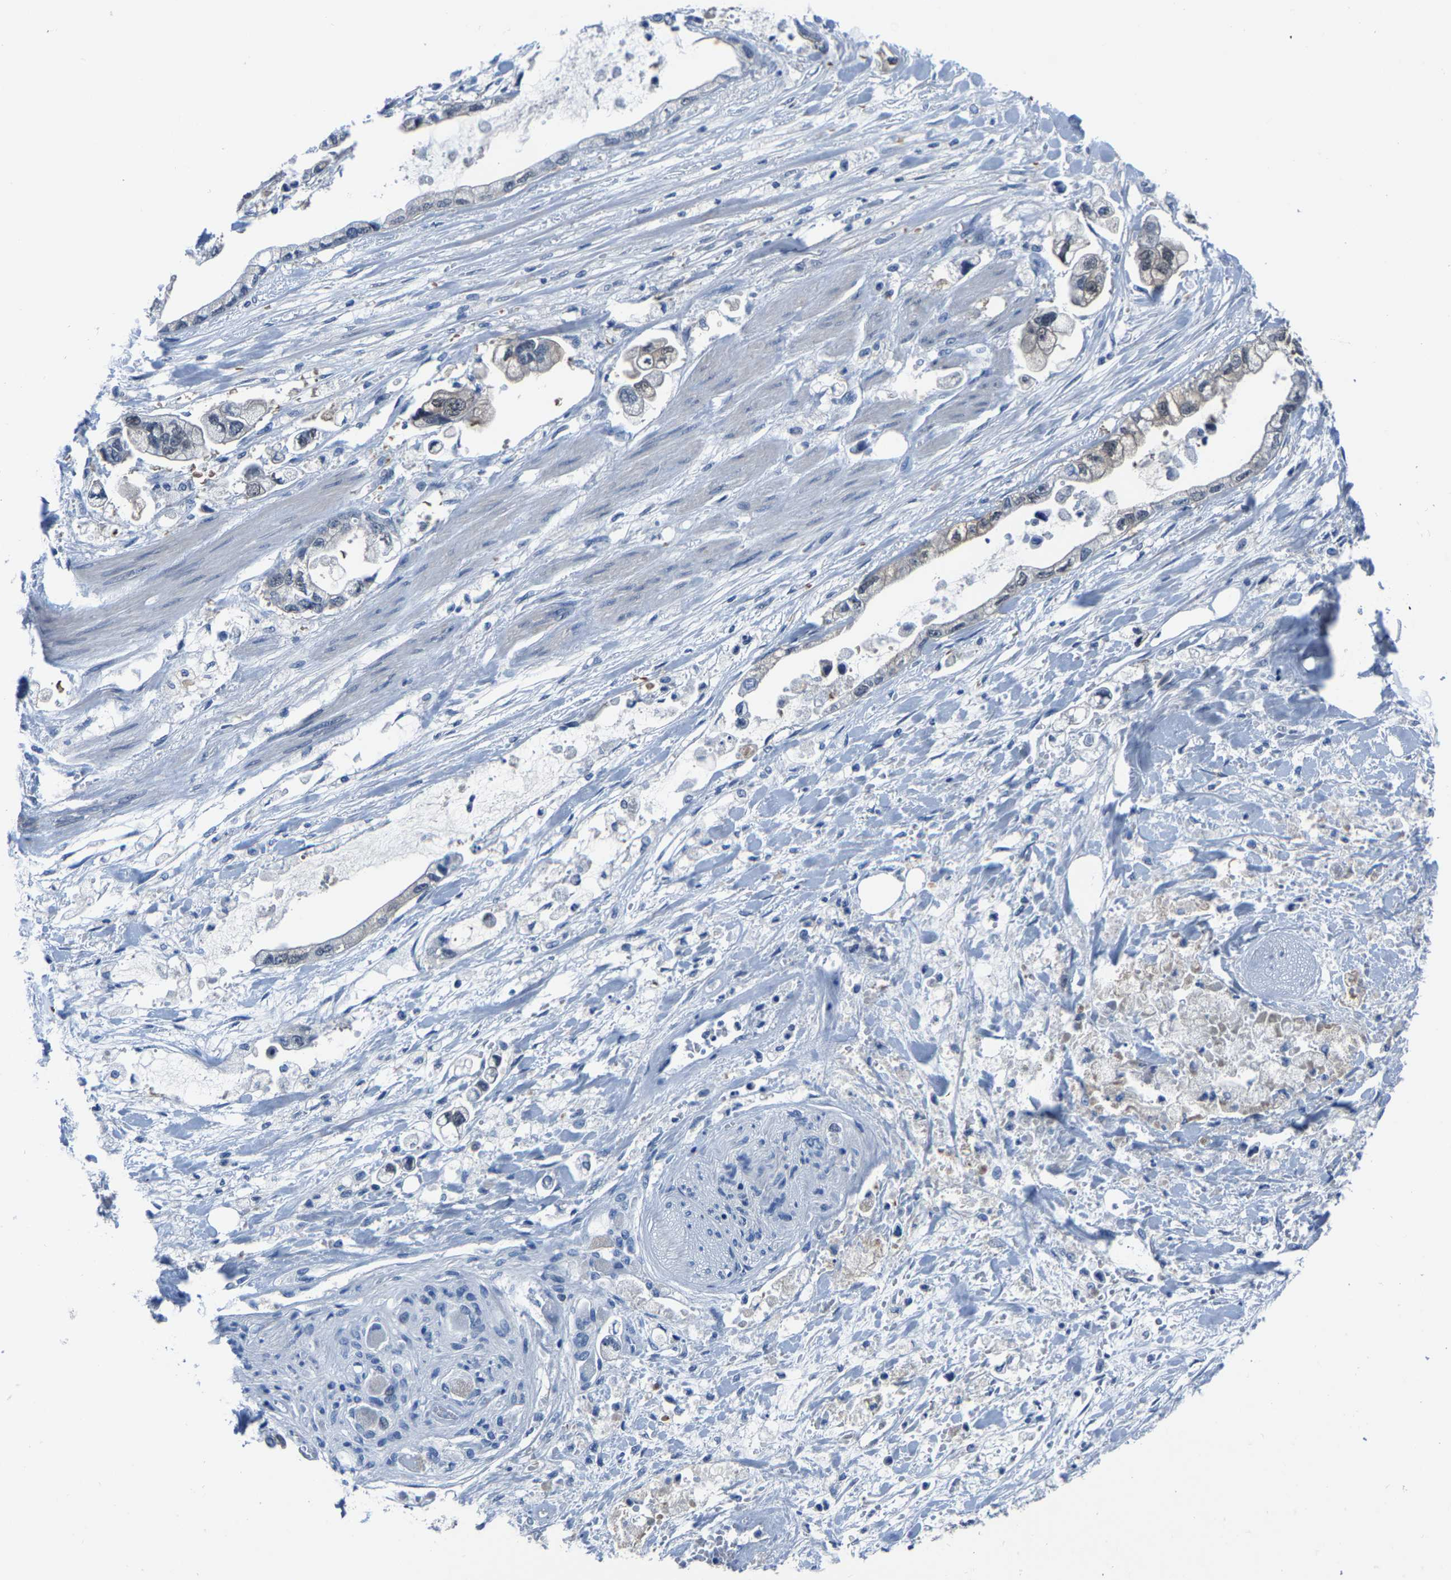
{"staining": {"intensity": "negative", "quantity": "none", "location": "none"}, "tissue": "stomach cancer", "cell_type": "Tumor cells", "image_type": "cancer", "snomed": [{"axis": "morphology", "description": "Normal tissue, NOS"}, {"axis": "morphology", "description": "Adenocarcinoma, NOS"}, {"axis": "topography", "description": "Stomach"}], "caption": "Human adenocarcinoma (stomach) stained for a protein using immunohistochemistry exhibits no positivity in tumor cells.", "gene": "SSH3", "patient": {"sex": "male", "age": 62}}